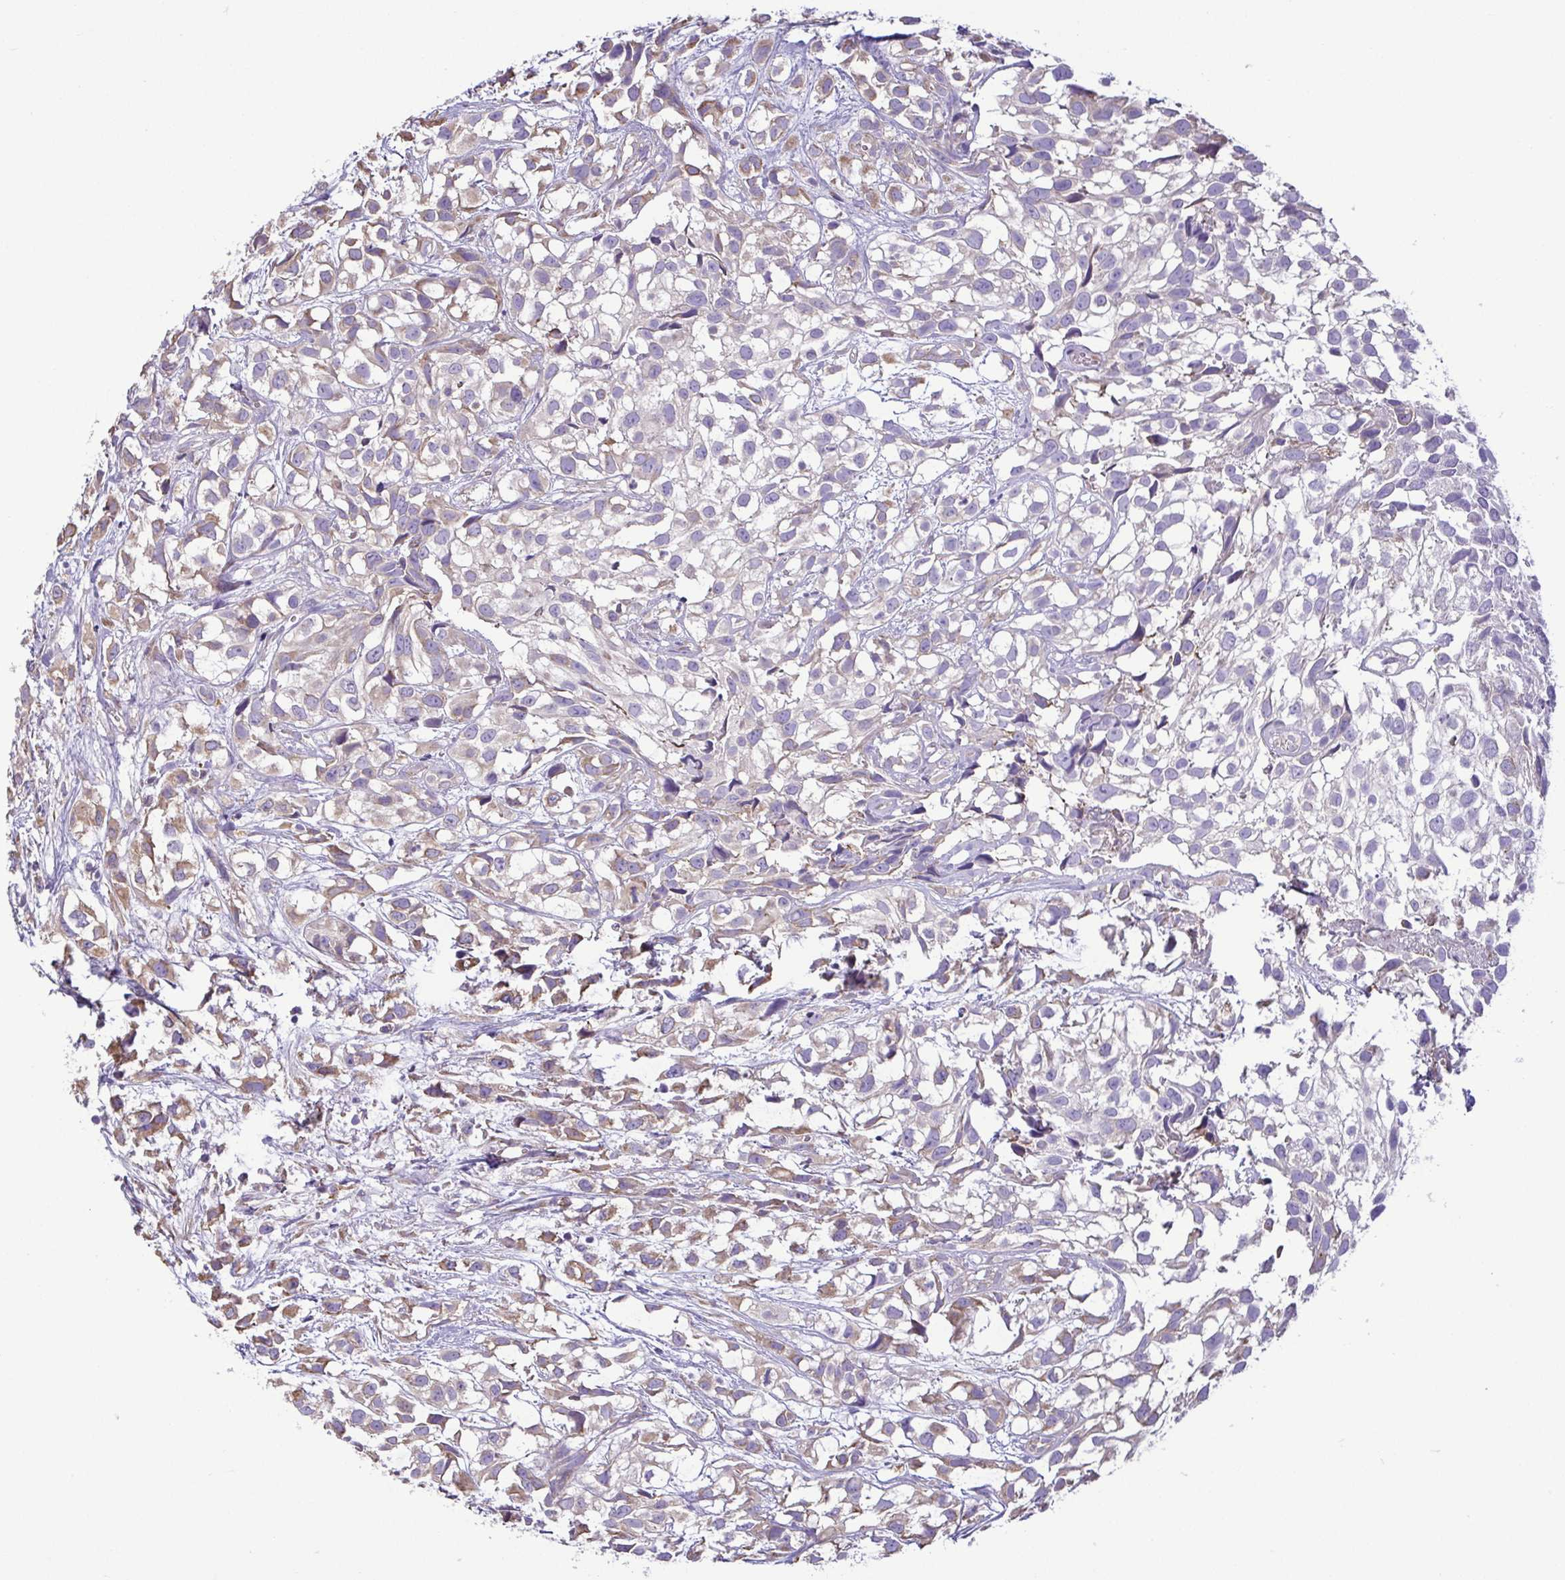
{"staining": {"intensity": "weak", "quantity": "<25%", "location": "cytoplasmic/membranous"}, "tissue": "urothelial cancer", "cell_type": "Tumor cells", "image_type": "cancer", "snomed": [{"axis": "morphology", "description": "Urothelial carcinoma, High grade"}, {"axis": "topography", "description": "Urinary bladder"}], "caption": "Immunohistochemical staining of human urothelial cancer demonstrates no significant staining in tumor cells. Nuclei are stained in blue.", "gene": "MYL10", "patient": {"sex": "male", "age": 56}}